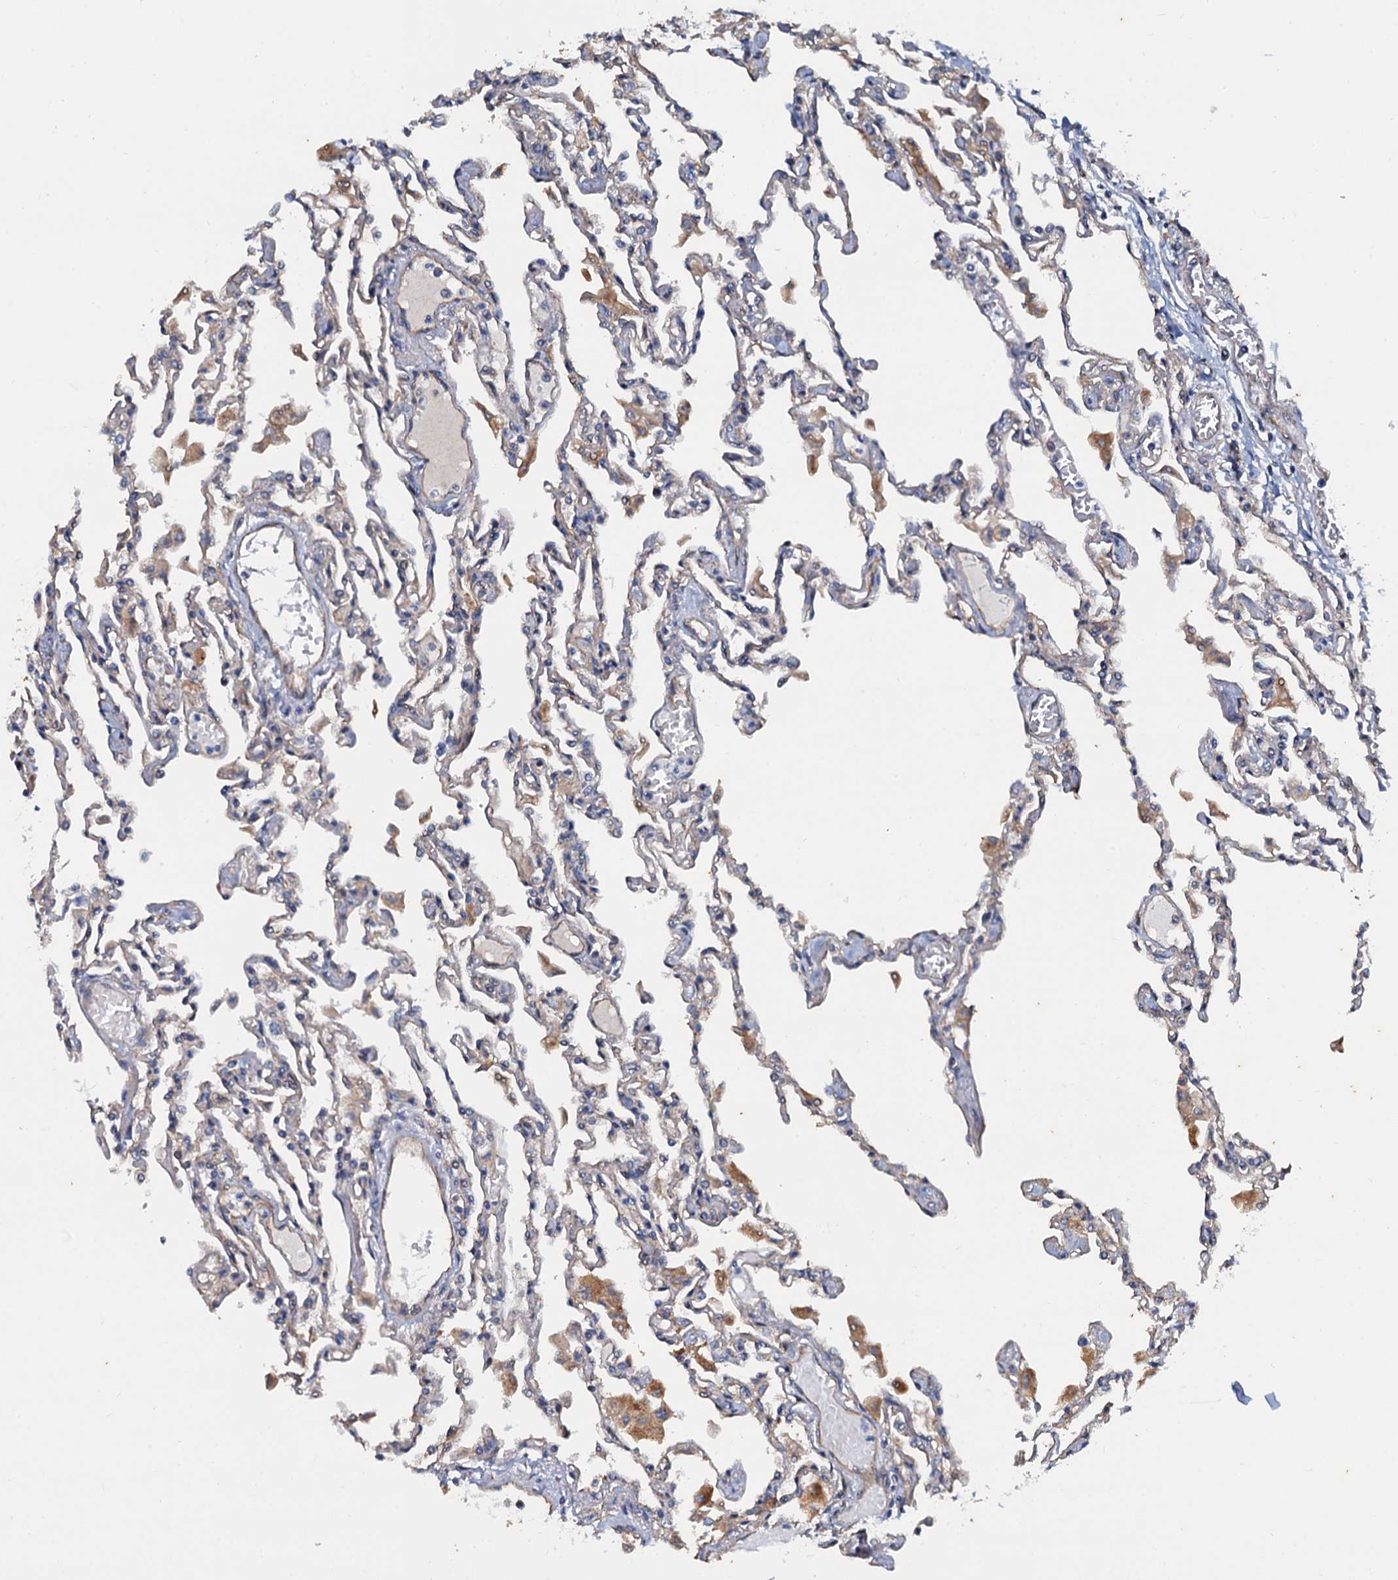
{"staining": {"intensity": "weak", "quantity": "<25%", "location": "cytoplasmic/membranous"}, "tissue": "lung", "cell_type": "Alveolar cells", "image_type": "normal", "snomed": [{"axis": "morphology", "description": "Normal tissue, NOS"}, {"axis": "topography", "description": "Bronchus"}, {"axis": "topography", "description": "Lung"}], "caption": "The photomicrograph shows no significant expression in alveolar cells of lung.", "gene": "NGRN", "patient": {"sex": "female", "age": 49}}